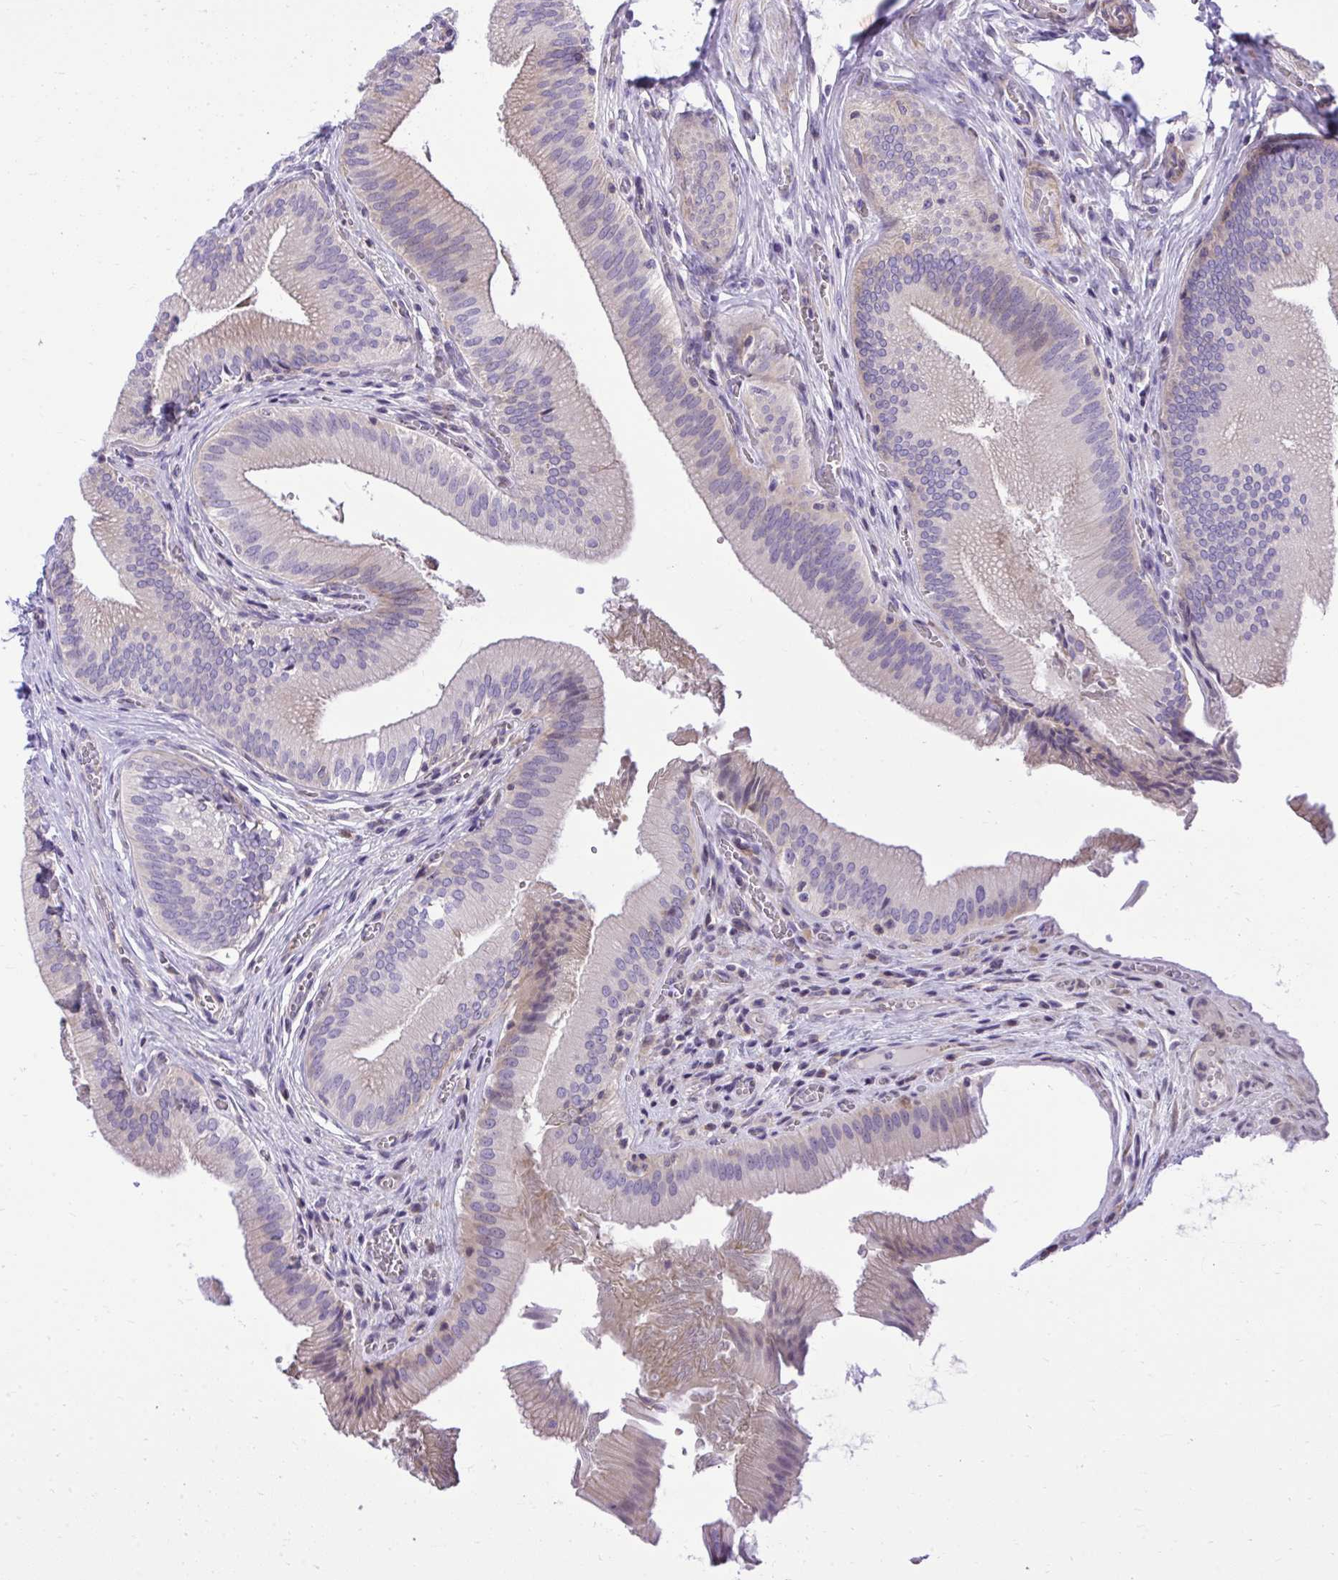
{"staining": {"intensity": "weak", "quantity": "25%-75%", "location": "cytoplasmic/membranous"}, "tissue": "gallbladder", "cell_type": "Glandular cells", "image_type": "normal", "snomed": [{"axis": "morphology", "description": "Normal tissue, NOS"}, {"axis": "topography", "description": "Gallbladder"}], "caption": "Weak cytoplasmic/membranous positivity is present in approximately 25%-75% of glandular cells in normal gallbladder.", "gene": "GRK4", "patient": {"sex": "male", "age": 17}}